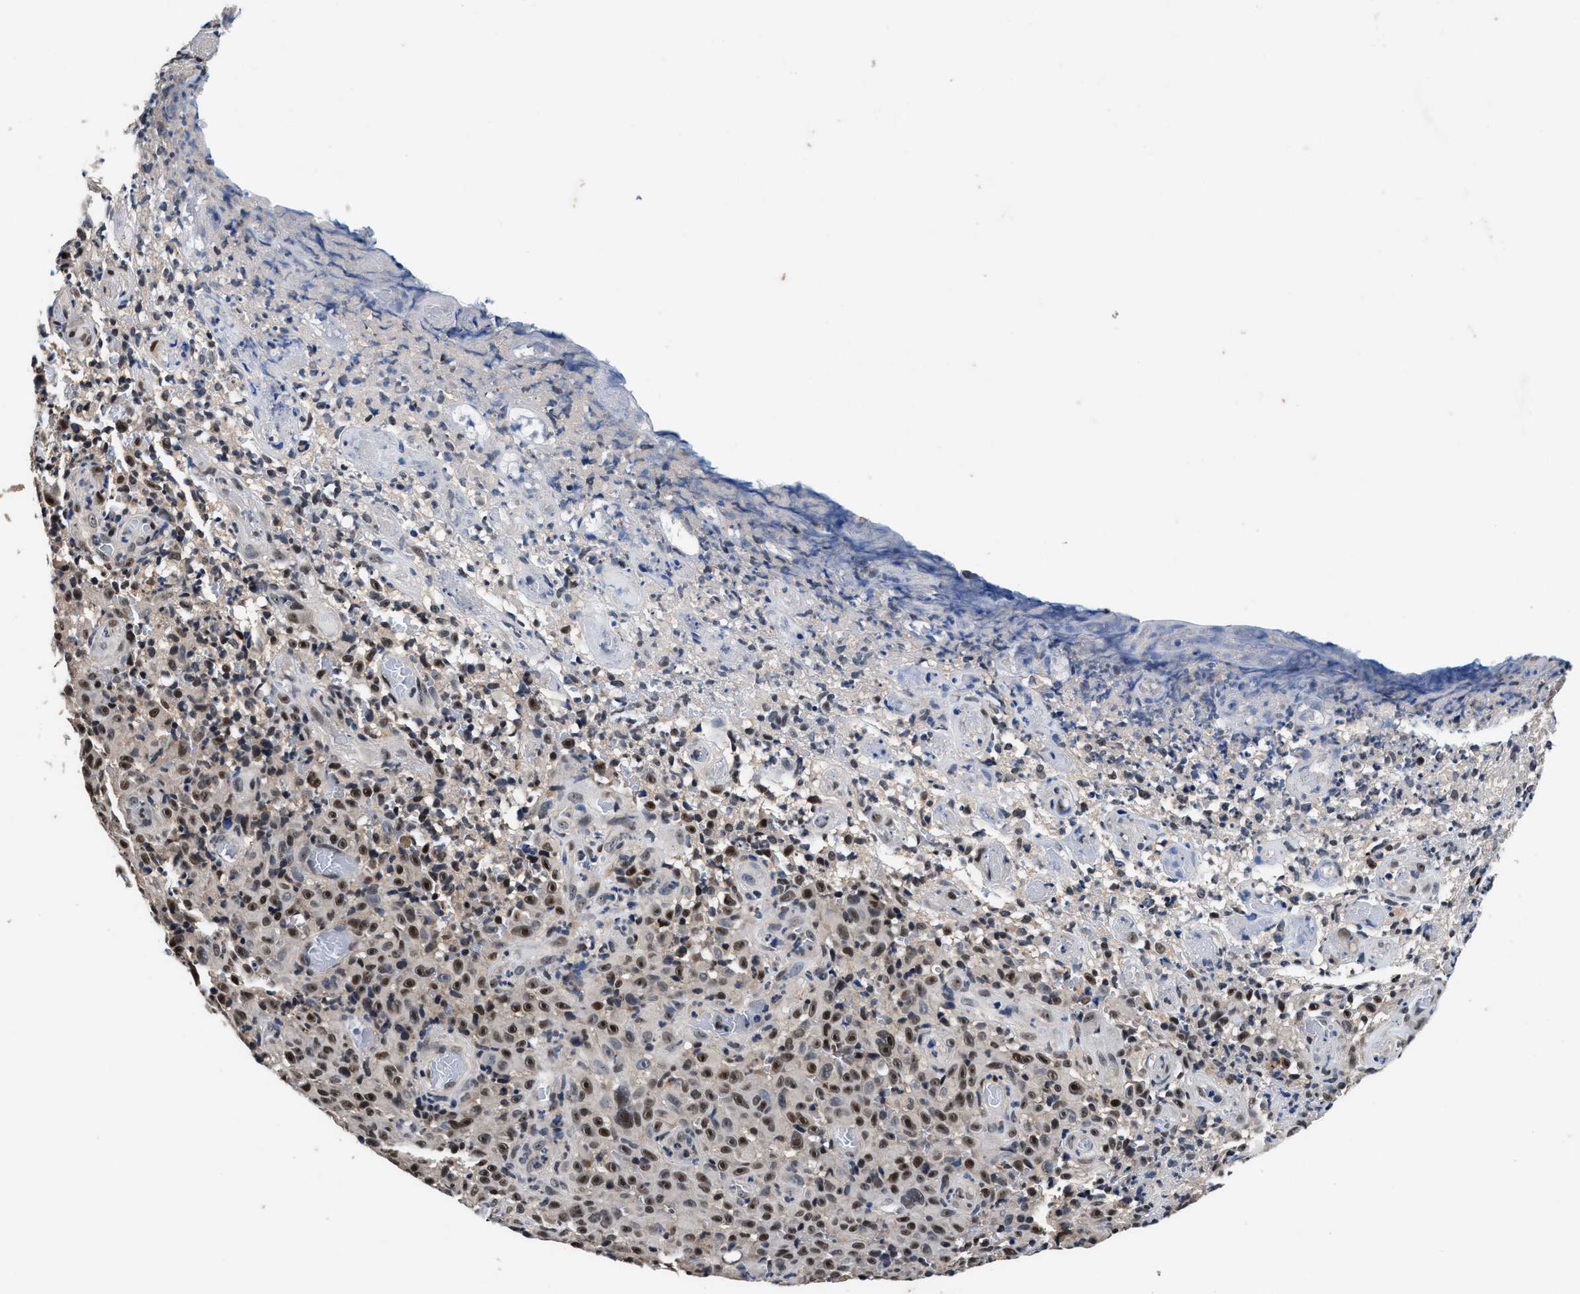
{"staining": {"intensity": "strong", "quantity": "25%-75%", "location": "nuclear"}, "tissue": "melanoma", "cell_type": "Tumor cells", "image_type": "cancer", "snomed": [{"axis": "morphology", "description": "Malignant melanoma, NOS"}, {"axis": "topography", "description": "Skin"}], "caption": "An image of malignant melanoma stained for a protein demonstrates strong nuclear brown staining in tumor cells.", "gene": "USP16", "patient": {"sex": "female", "age": 82}}